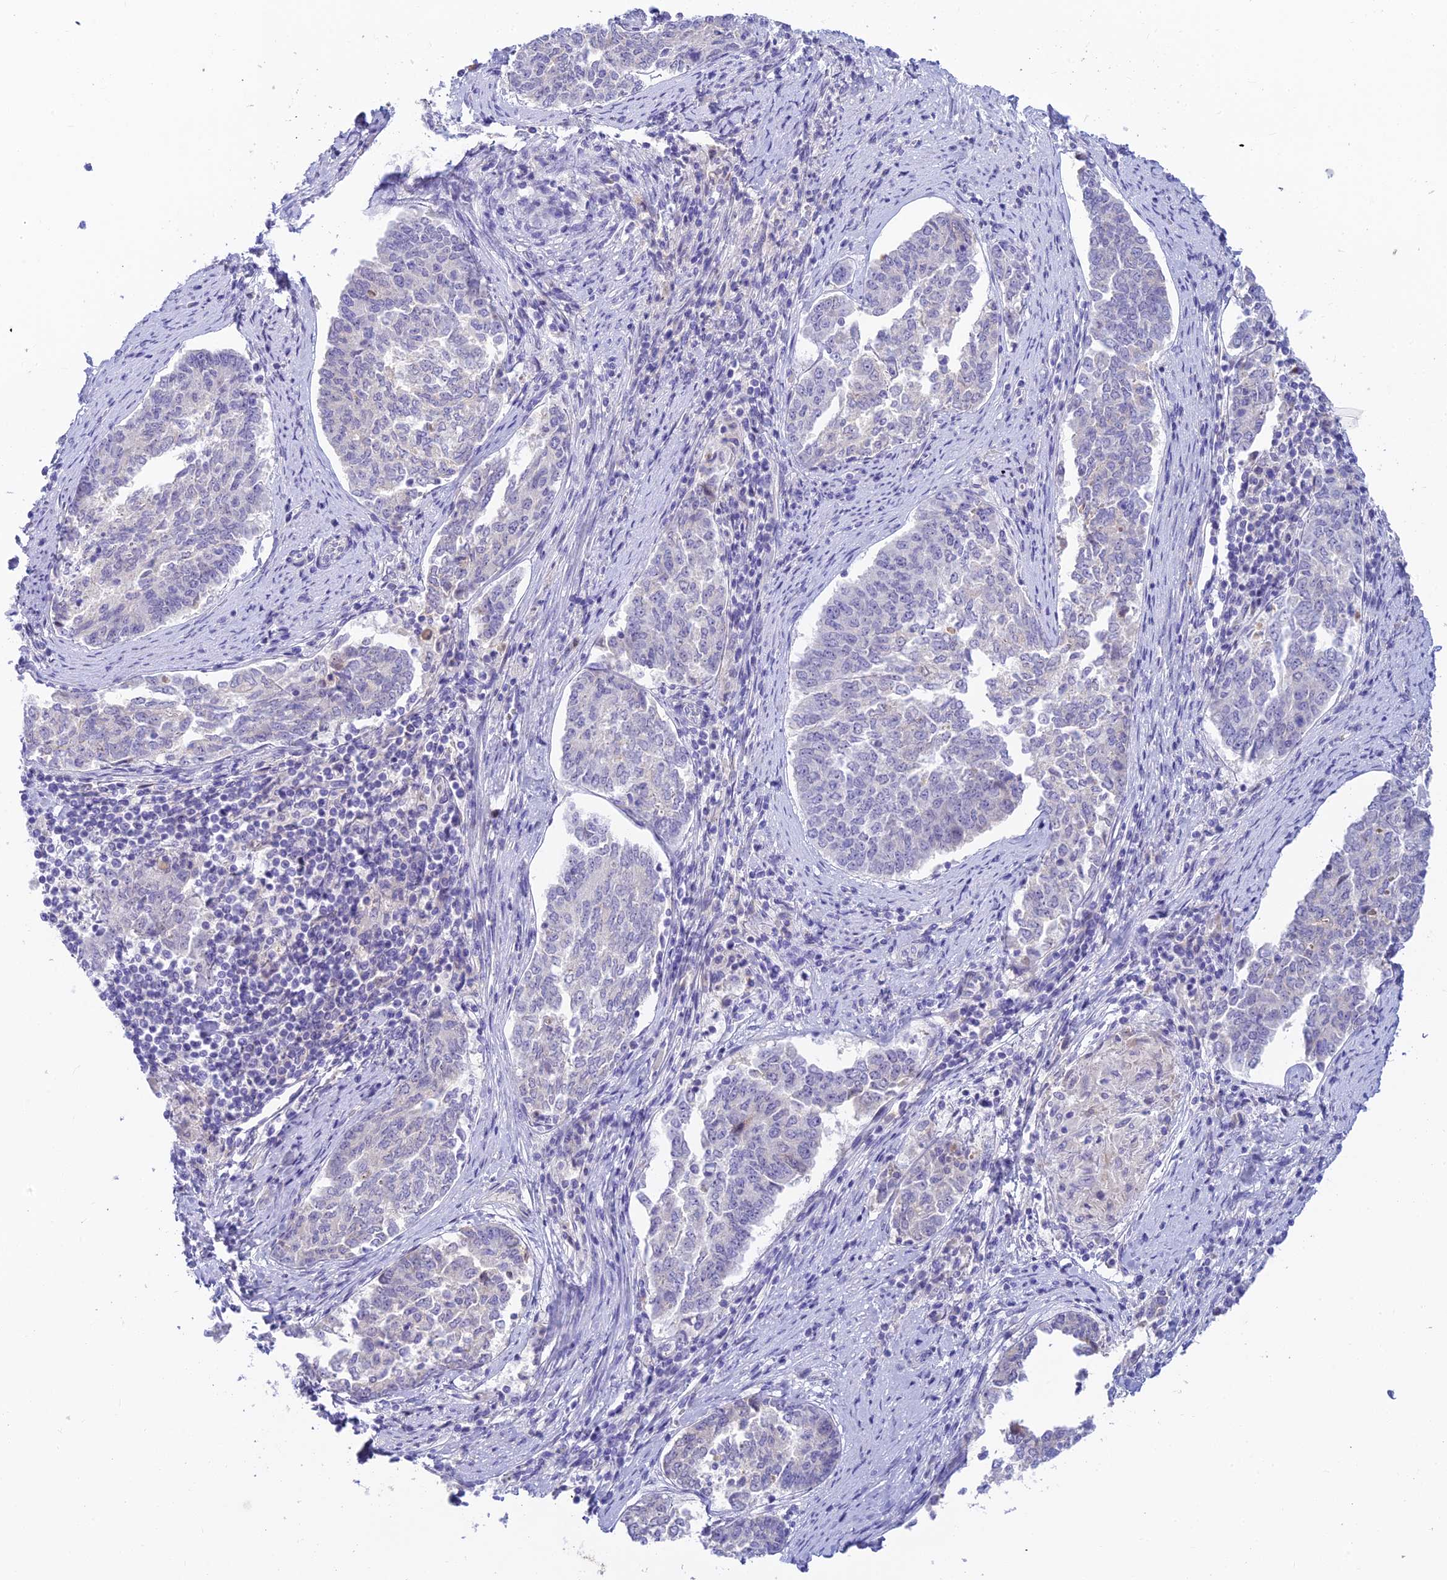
{"staining": {"intensity": "negative", "quantity": "none", "location": "none"}, "tissue": "endometrial cancer", "cell_type": "Tumor cells", "image_type": "cancer", "snomed": [{"axis": "morphology", "description": "Adenocarcinoma, NOS"}, {"axis": "topography", "description": "Endometrium"}], "caption": "IHC of human endometrial cancer (adenocarcinoma) demonstrates no expression in tumor cells.", "gene": "INTS13", "patient": {"sex": "female", "age": 80}}